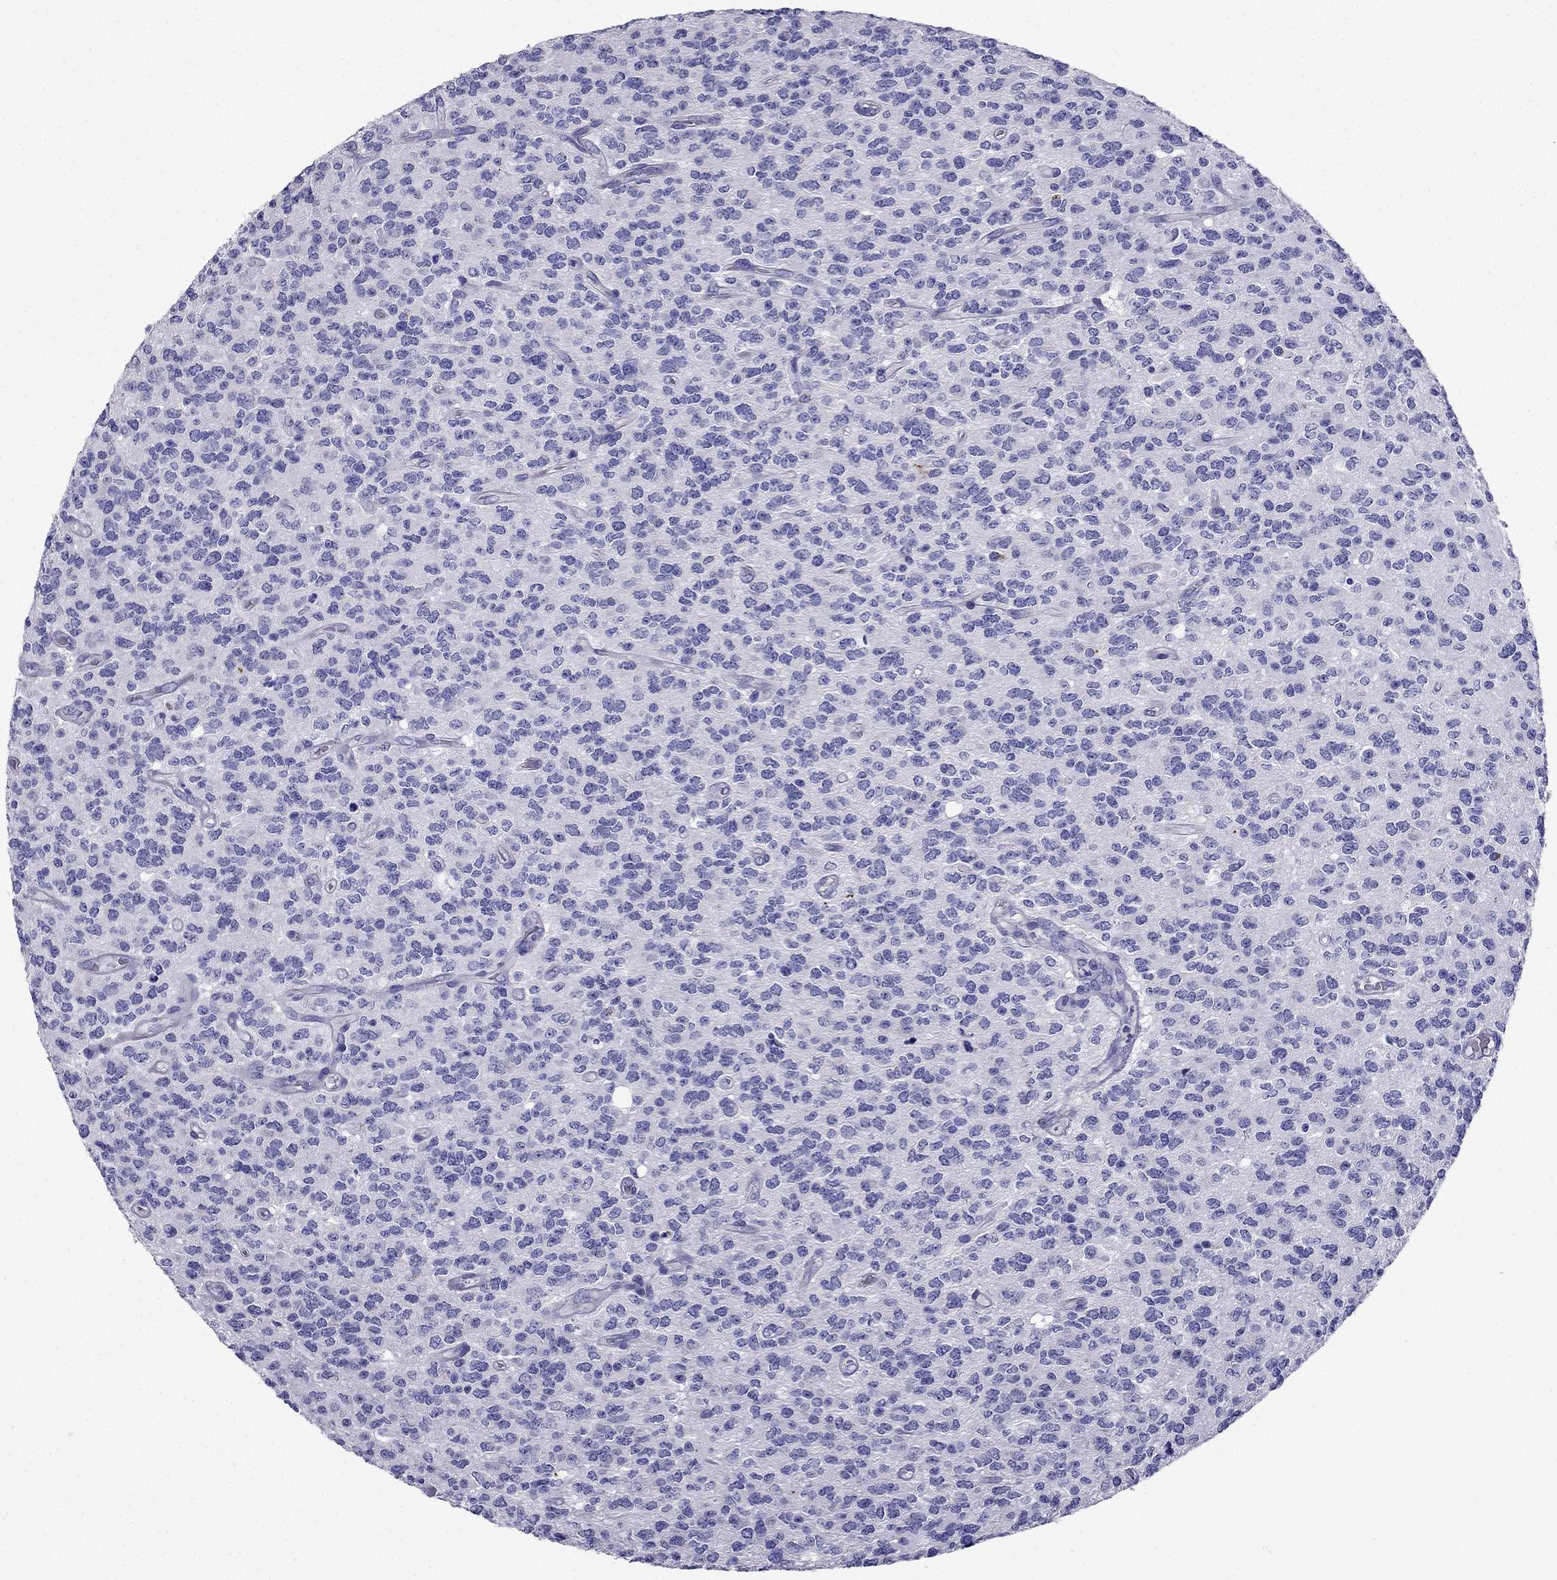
{"staining": {"intensity": "negative", "quantity": "none", "location": "none"}, "tissue": "glioma", "cell_type": "Tumor cells", "image_type": "cancer", "snomed": [{"axis": "morphology", "description": "Glioma, malignant, Low grade"}, {"axis": "topography", "description": "Brain"}], "caption": "High power microscopy histopathology image of an IHC photomicrograph of malignant glioma (low-grade), revealing no significant positivity in tumor cells. Brightfield microscopy of immunohistochemistry (IHC) stained with DAB (3,3'-diaminobenzidine) (brown) and hematoxylin (blue), captured at high magnification.", "gene": "PTH", "patient": {"sex": "female", "age": 45}}